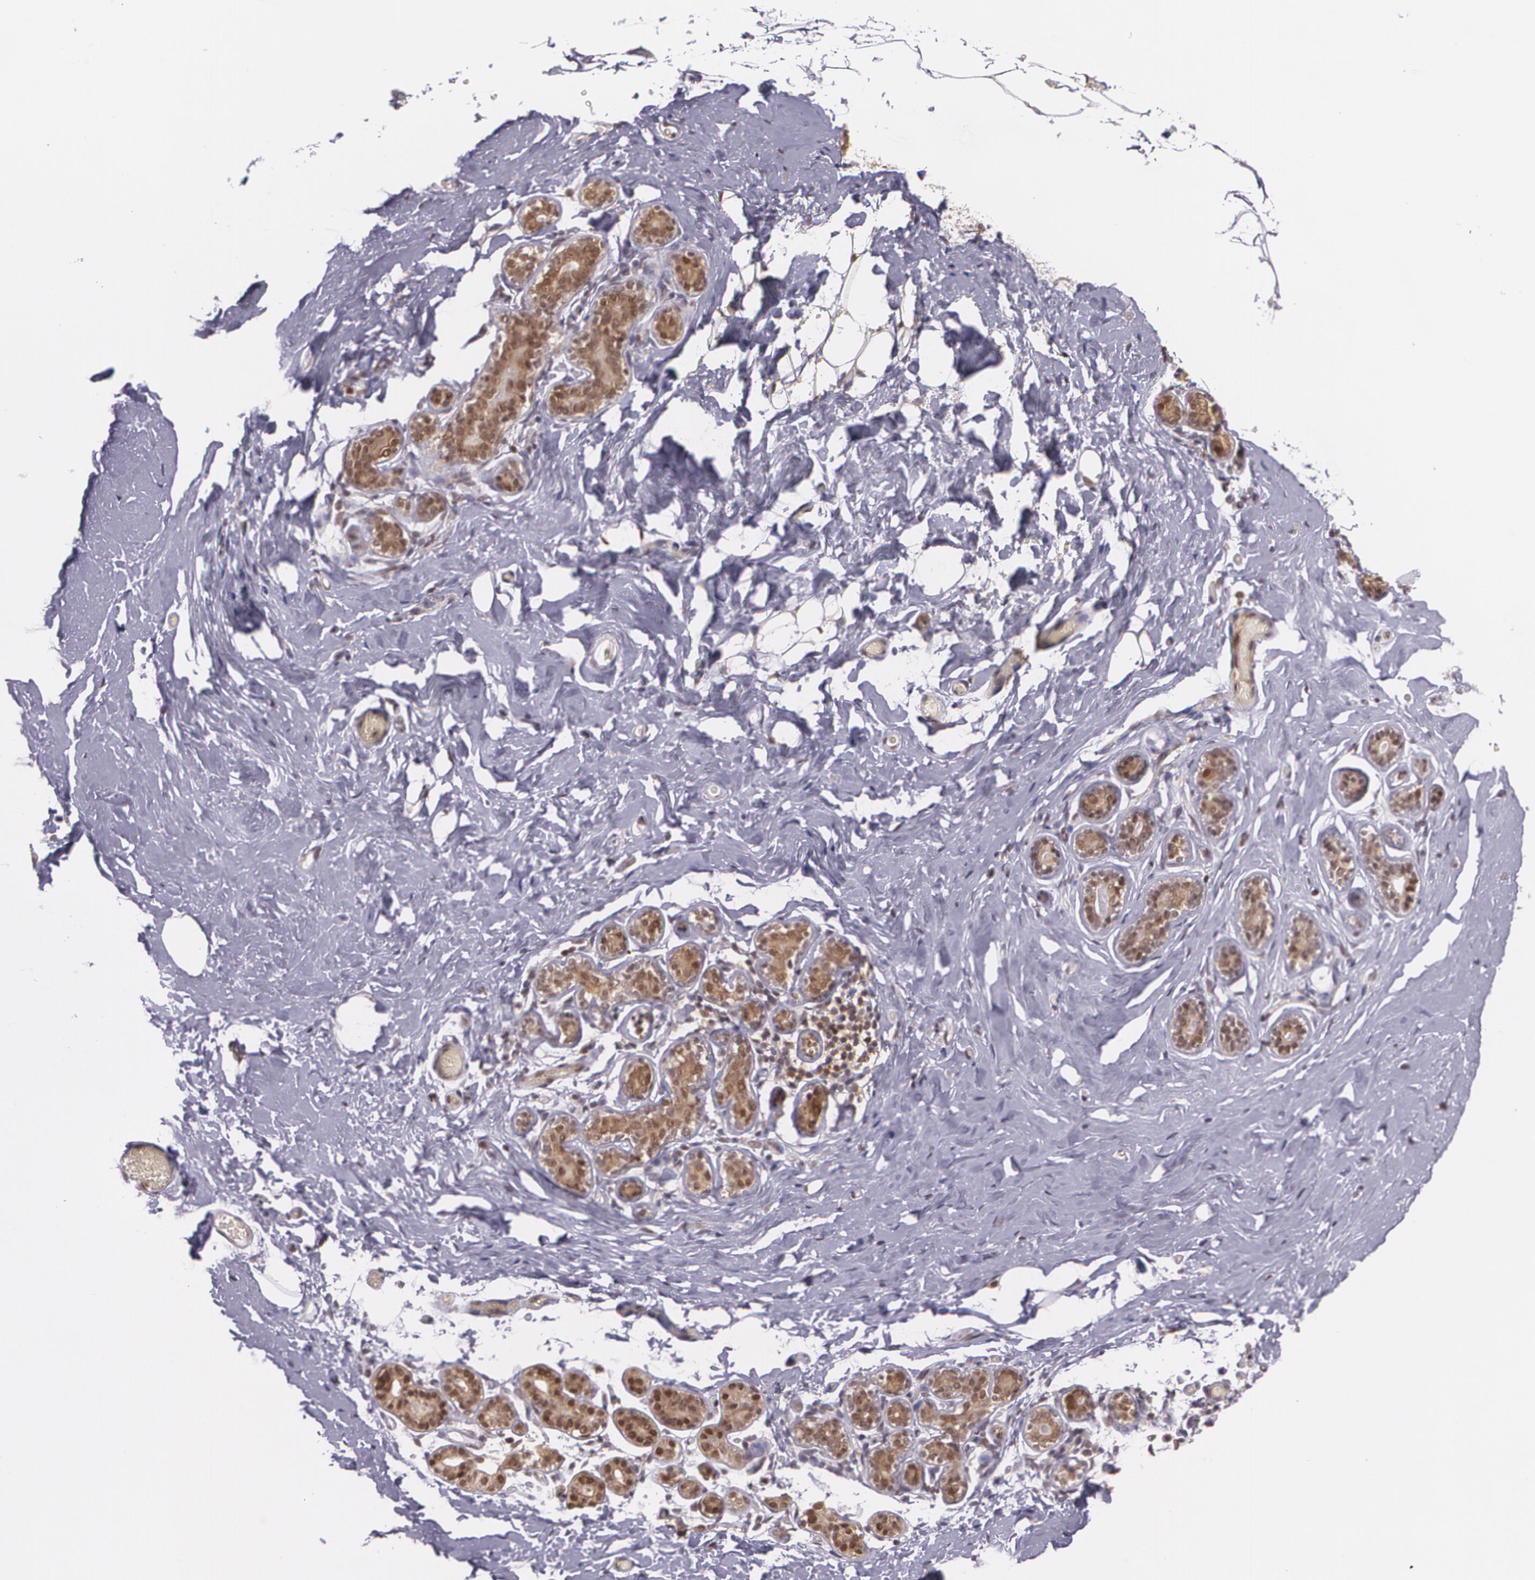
{"staining": {"intensity": "weak", "quantity": ">75%", "location": "nuclear"}, "tissue": "breast", "cell_type": "Adipocytes", "image_type": "normal", "snomed": [{"axis": "morphology", "description": "Normal tissue, NOS"}, {"axis": "topography", "description": "Breast"}, {"axis": "topography", "description": "Soft tissue"}], "caption": "DAB (3,3'-diaminobenzidine) immunohistochemical staining of normal breast exhibits weak nuclear protein expression in approximately >75% of adipocytes. The staining was performed using DAB (3,3'-diaminobenzidine), with brown indicating positive protein expression. Nuclei are stained blue with hematoxylin.", "gene": "CUL2", "patient": {"sex": "female", "age": 75}}